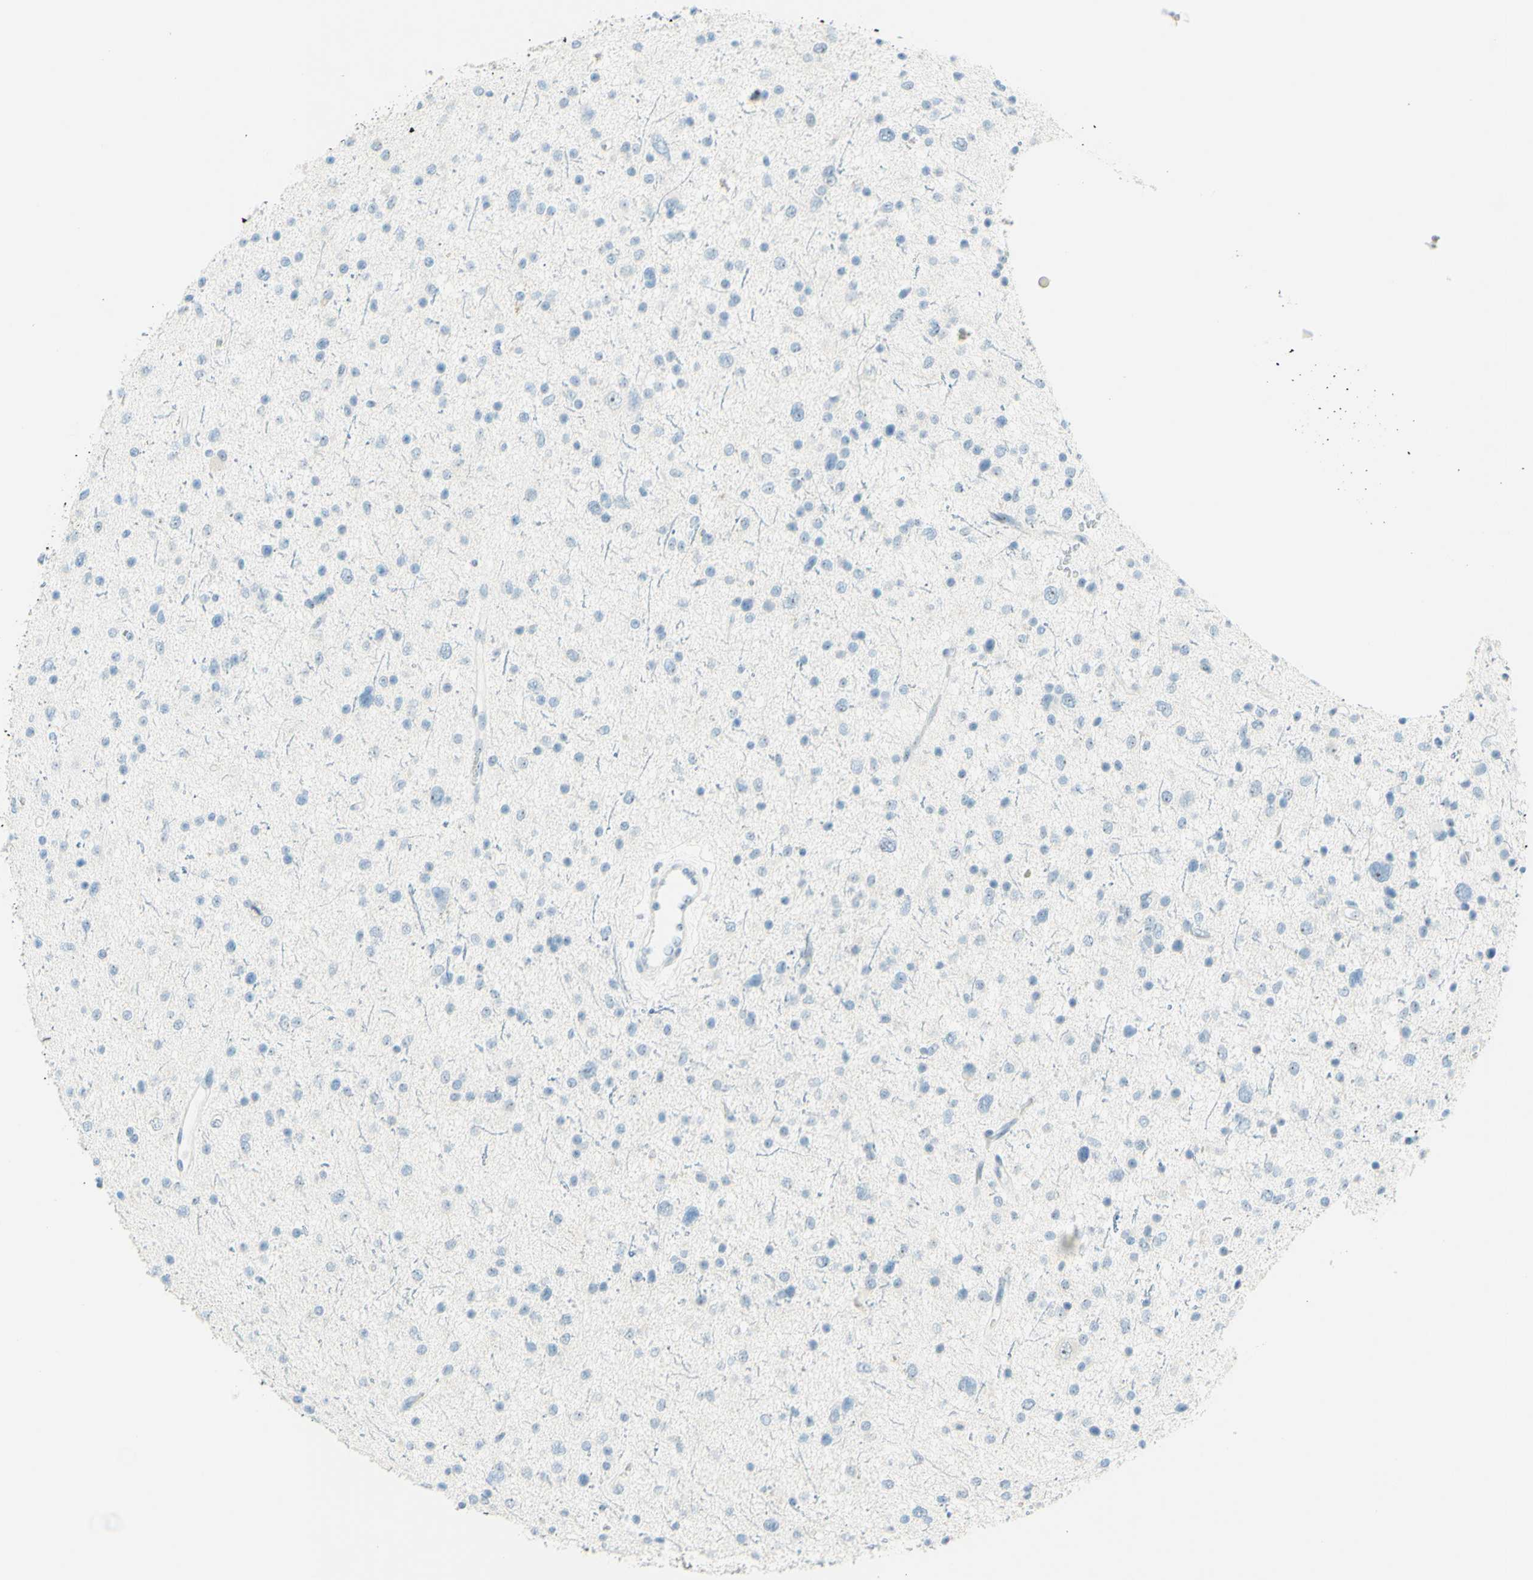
{"staining": {"intensity": "negative", "quantity": "none", "location": "none"}, "tissue": "glioma", "cell_type": "Tumor cells", "image_type": "cancer", "snomed": [{"axis": "morphology", "description": "Glioma, malignant, Low grade"}, {"axis": "topography", "description": "Brain"}], "caption": "Image shows no protein staining in tumor cells of glioma tissue.", "gene": "FMR1NB", "patient": {"sex": "female", "age": 37}}